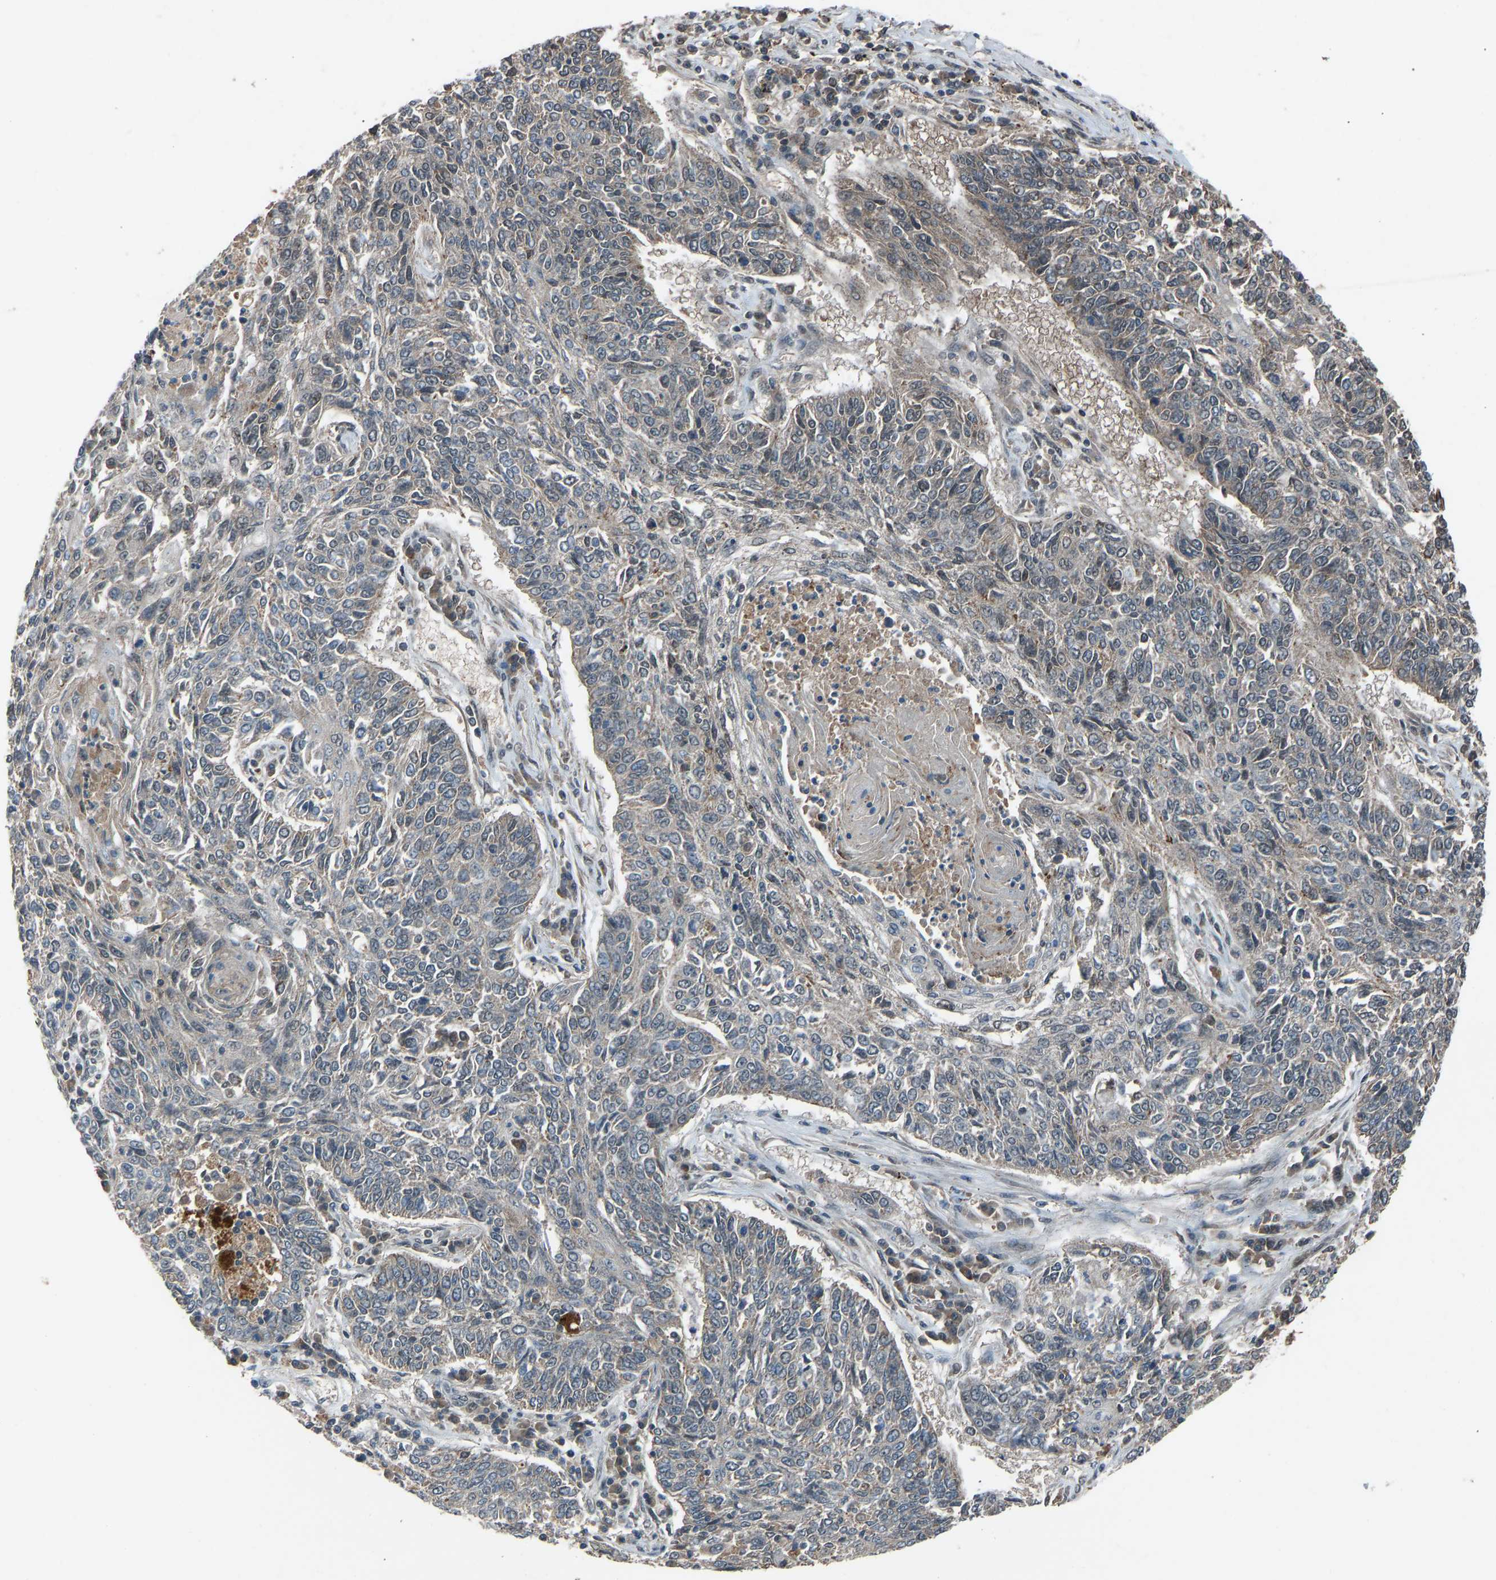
{"staining": {"intensity": "weak", "quantity": "25%-75%", "location": "cytoplasmic/membranous"}, "tissue": "lung cancer", "cell_type": "Tumor cells", "image_type": "cancer", "snomed": [{"axis": "morphology", "description": "Normal tissue, NOS"}, {"axis": "morphology", "description": "Squamous cell carcinoma, NOS"}, {"axis": "topography", "description": "Cartilage tissue"}, {"axis": "topography", "description": "Bronchus"}, {"axis": "topography", "description": "Lung"}], "caption": "The immunohistochemical stain shows weak cytoplasmic/membranous expression in tumor cells of lung squamous cell carcinoma tissue.", "gene": "SLC43A1", "patient": {"sex": "female", "age": 49}}